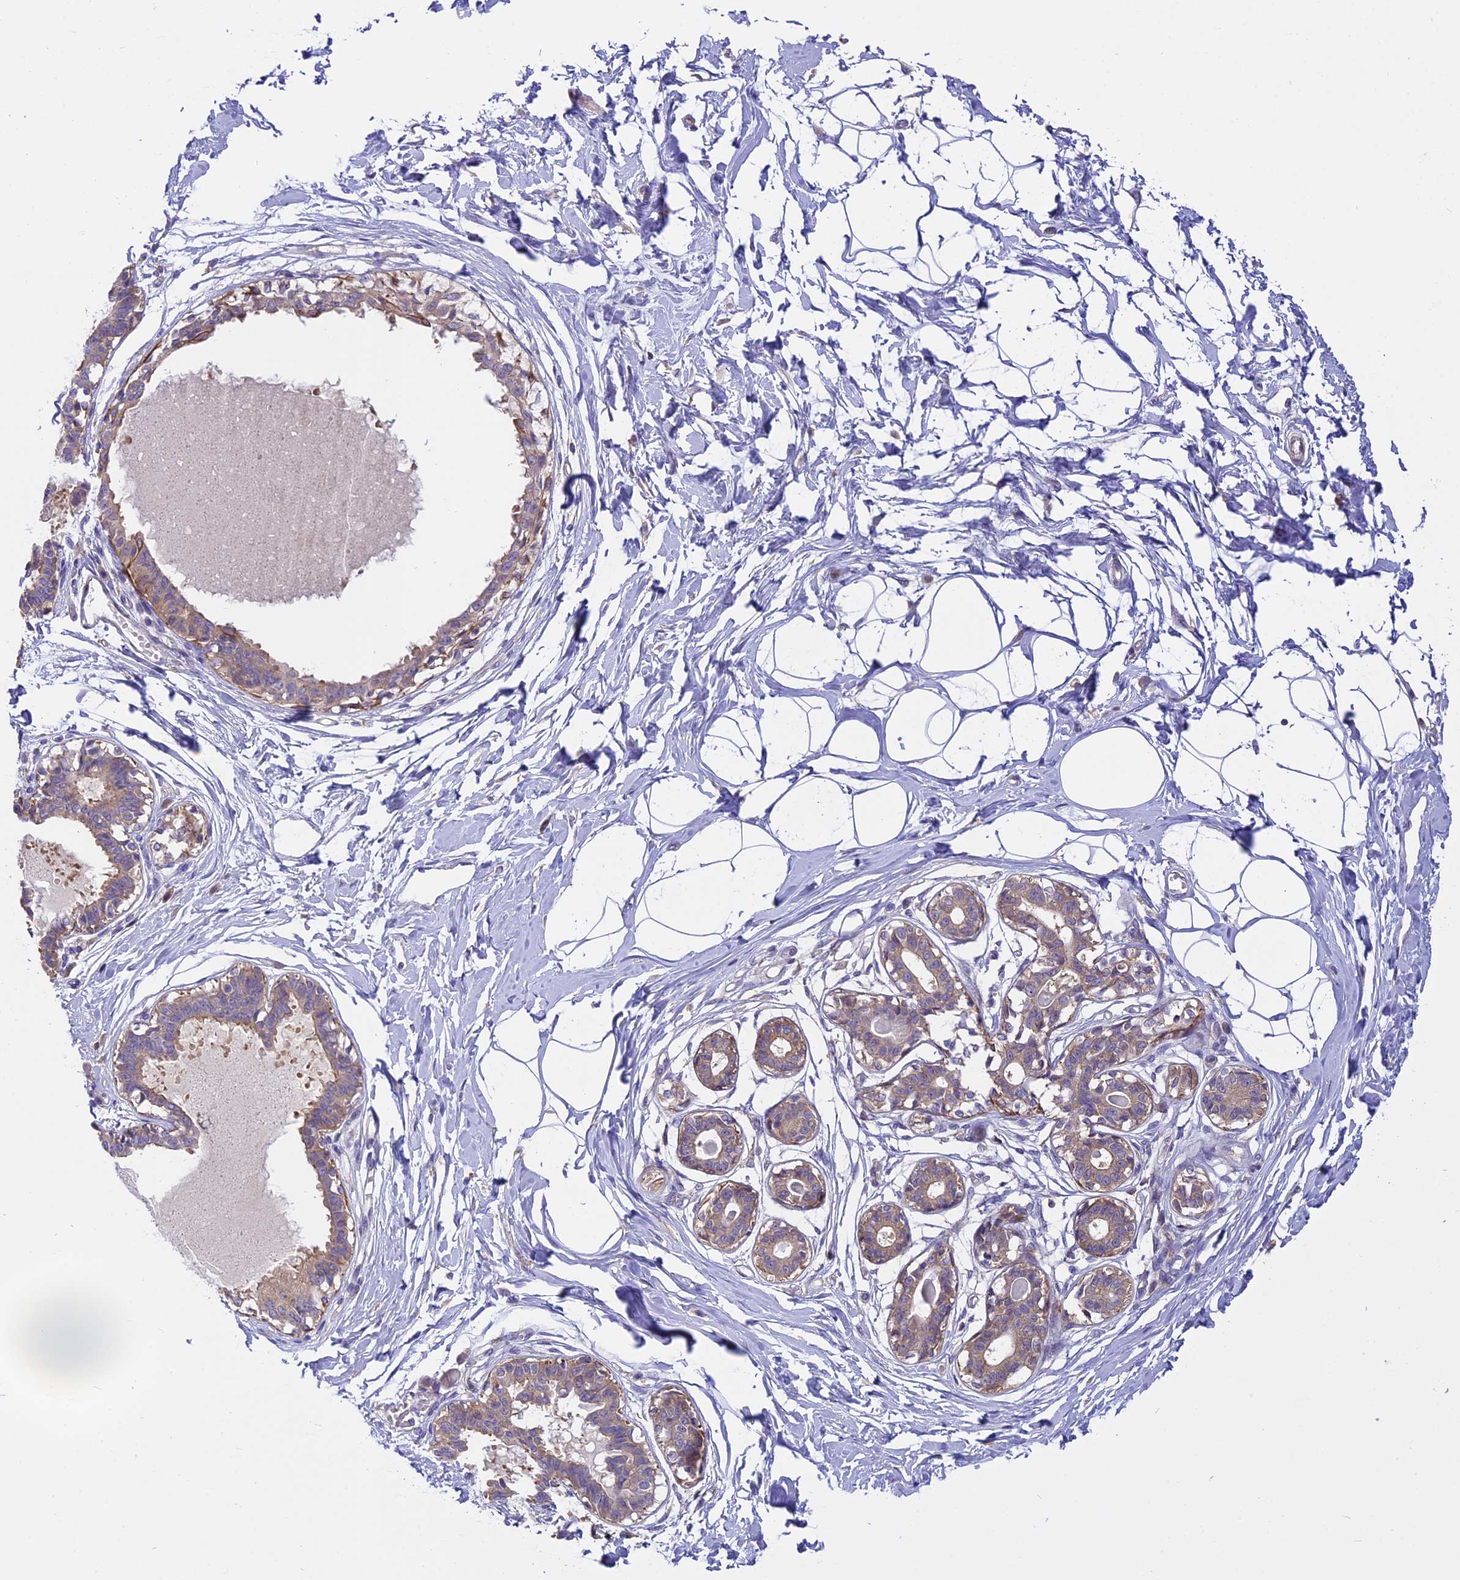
{"staining": {"intensity": "negative", "quantity": "none", "location": "none"}, "tissue": "breast", "cell_type": "Adipocytes", "image_type": "normal", "snomed": [{"axis": "morphology", "description": "Normal tissue, NOS"}, {"axis": "topography", "description": "Breast"}], "caption": "DAB (3,3'-diaminobenzidine) immunohistochemical staining of normal breast exhibits no significant staining in adipocytes. (DAB IHC visualized using brightfield microscopy, high magnification).", "gene": "FAM98C", "patient": {"sex": "female", "age": 45}}